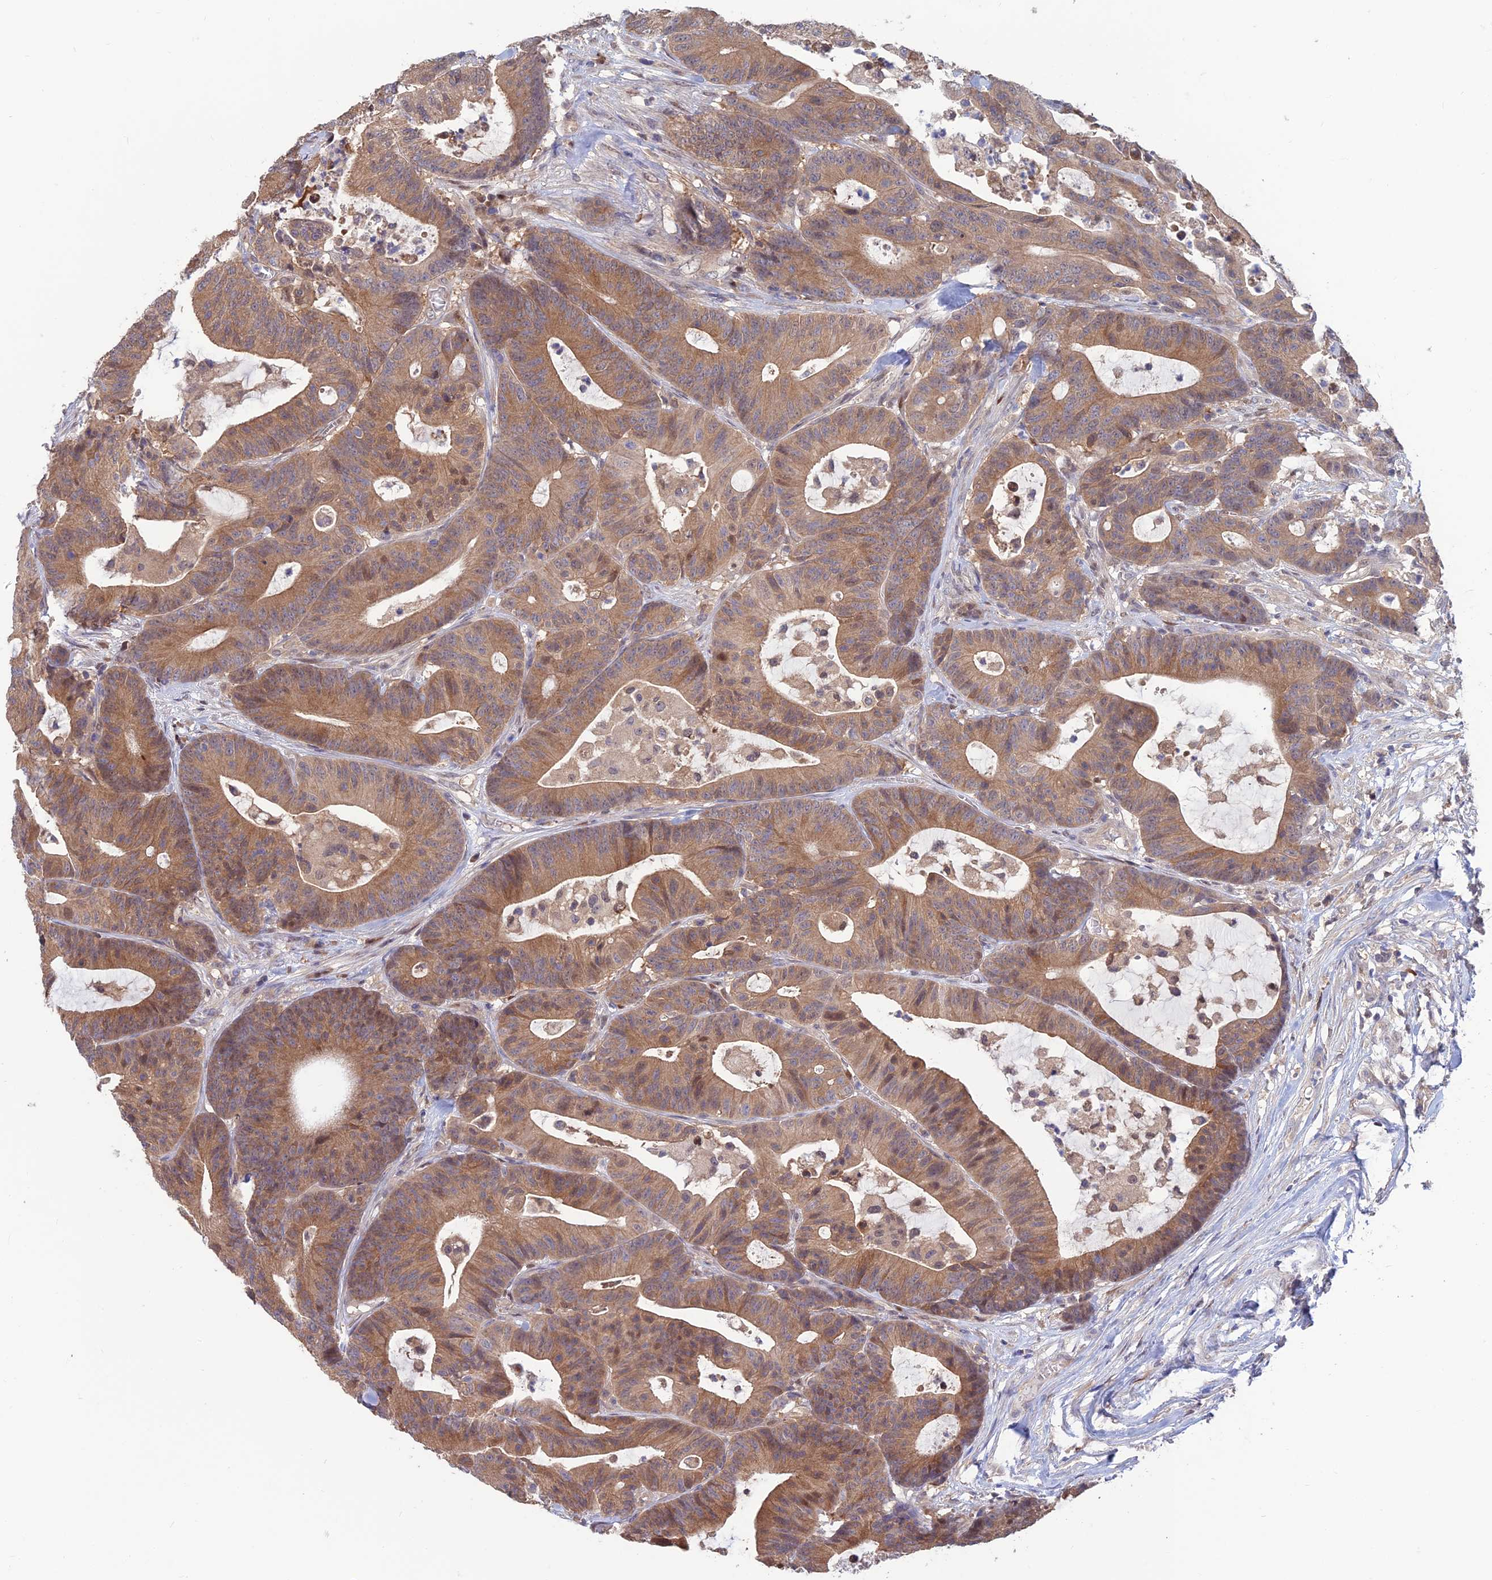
{"staining": {"intensity": "moderate", "quantity": ">75%", "location": "cytoplasmic/membranous"}, "tissue": "colorectal cancer", "cell_type": "Tumor cells", "image_type": "cancer", "snomed": [{"axis": "morphology", "description": "Adenocarcinoma, NOS"}, {"axis": "topography", "description": "Colon"}], "caption": "Colorectal adenocarcinoma stained with a brown dye exhibits moderate cytoplasmic/membranous positive expression in approximately >75% of tumor cells.", "gene": "DNPEP", "patient": {"sex": "female", "age": 84}}